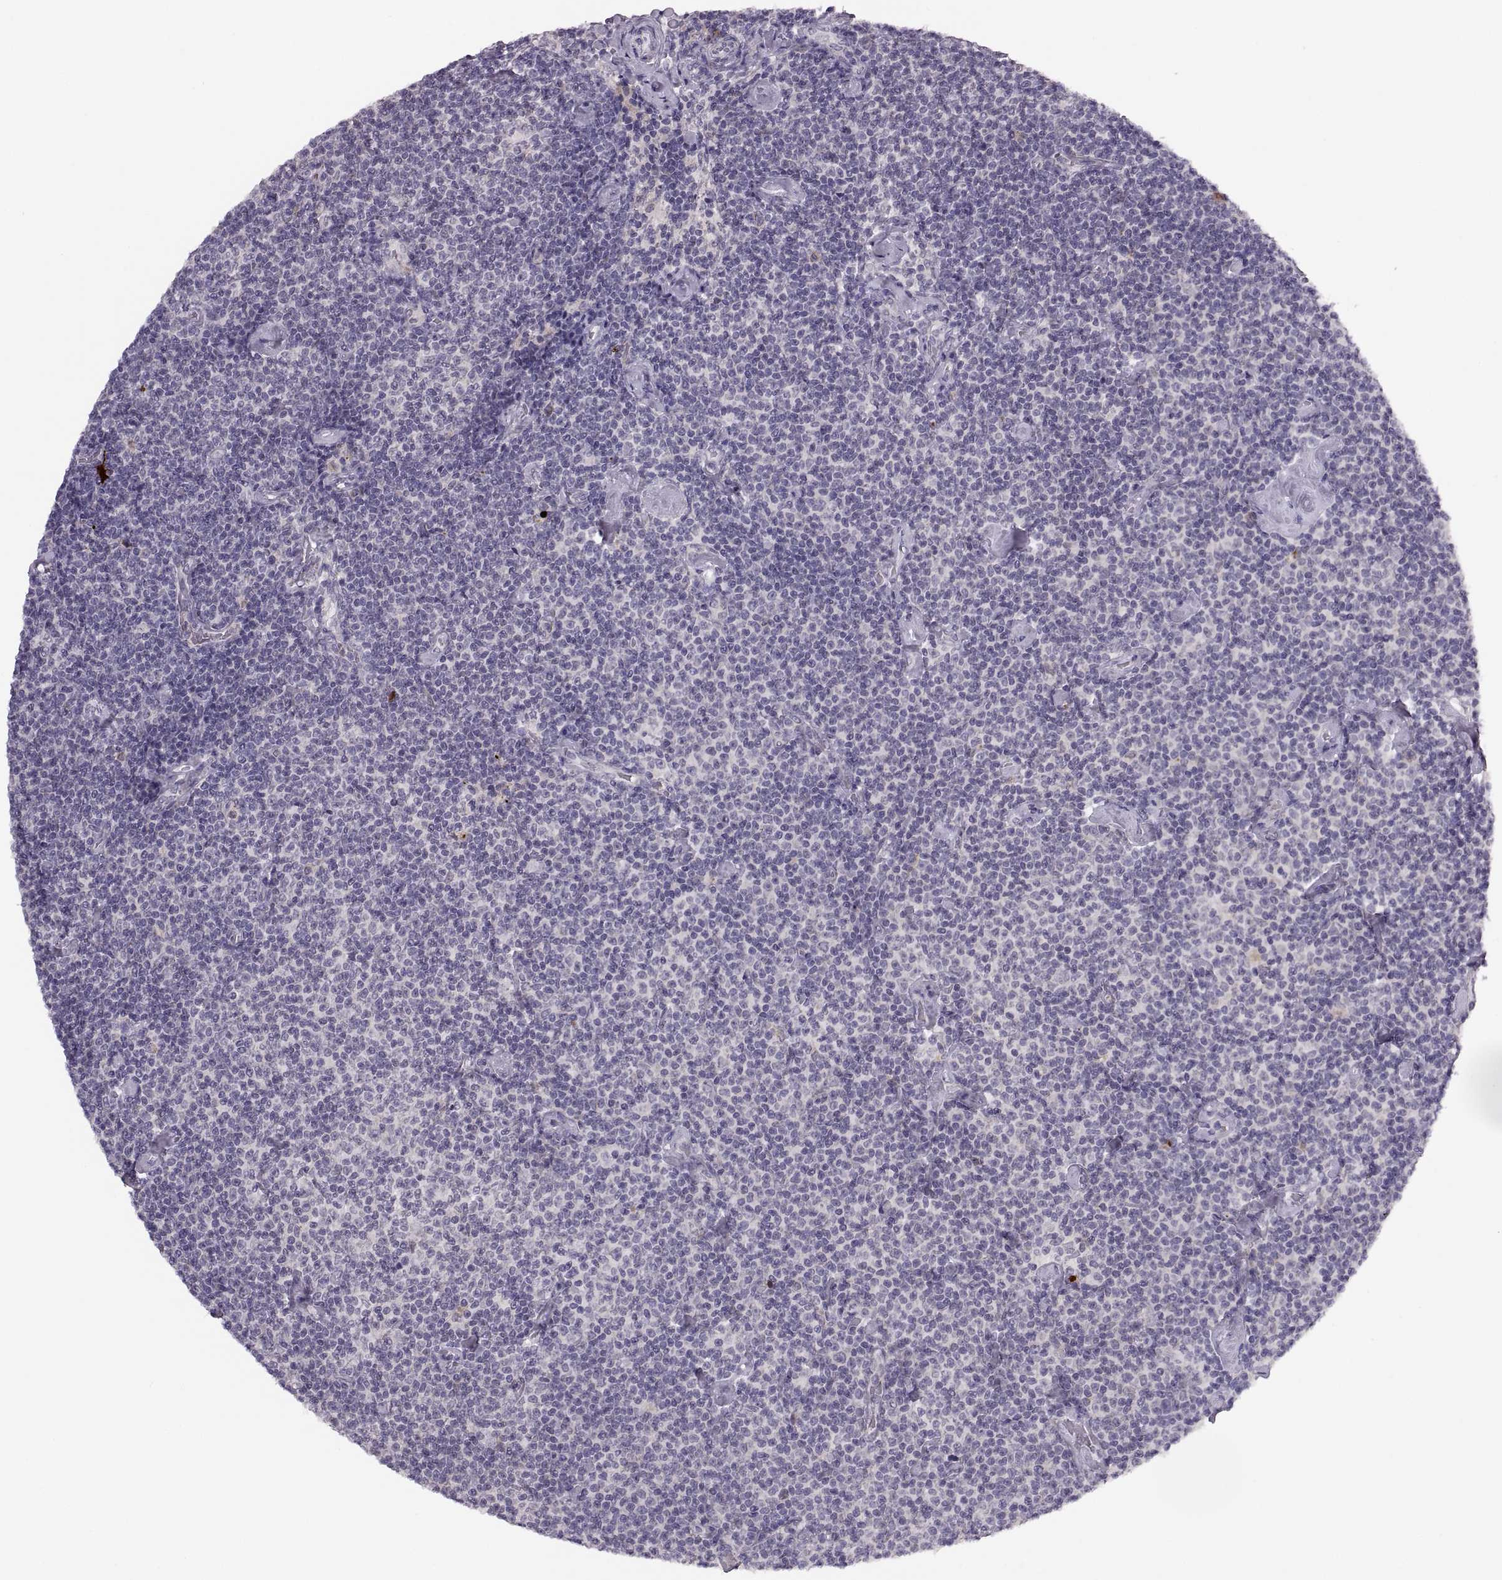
{"staining": {"intensity": "negative", "quantity": "none", "location": "none"}, "tissue": "lymphoma", "cell_type": "Tumor cells", "image_type": "cancer", "snomed": [{"axis": "morphology", "description": "Malignant lymphoma, non-Hodgkin's type, Low grade"}, {"axis": "topography", "description": "Lymph node"}], "caption": "Low-grade malignant lymphoma, non-Hodgkin's type was stained to show a protein in brown. There is no significant staining in tumor cells.", "gene": "ADH6", "patient": {"sex": "male", "age": 81}}